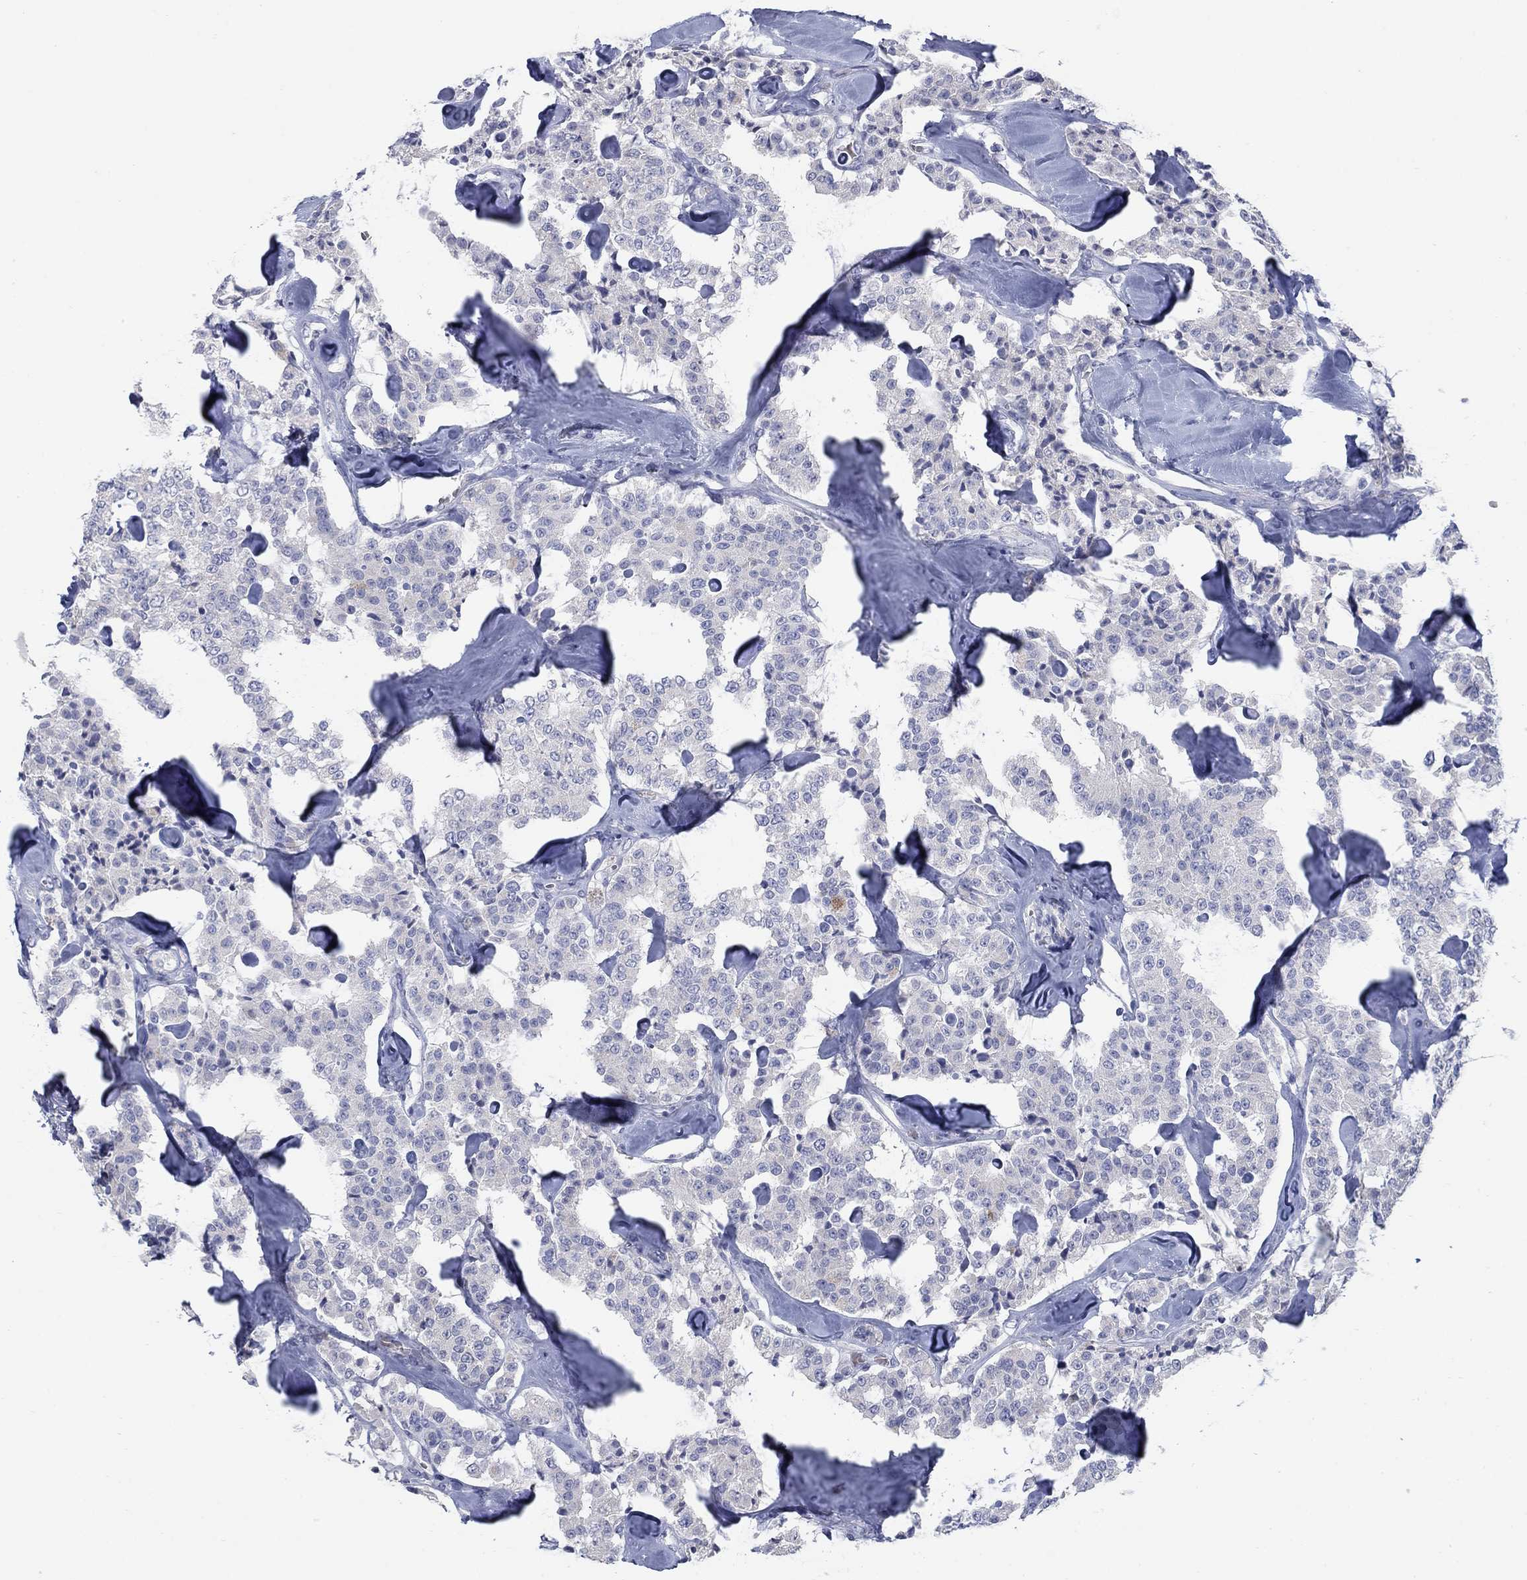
{"staining": {"intensity": "negative", "quantity": "none", "location": "none"}, "tissue": "carcinoid", "cell_type": "Tumor cells", "image_type": "cancer", "snomed": [{"axis": "morphology", "description": "Carcinoid, malignant, NOS"}, {"axis": "topography", "description": "Pancreas"}], "caption": "Malignant carcinoid was stained to show a protein in brown. There is no significant expression in tumor cells.", "gene": "DNER", "patient": {"sex": "male", "age": 41}}